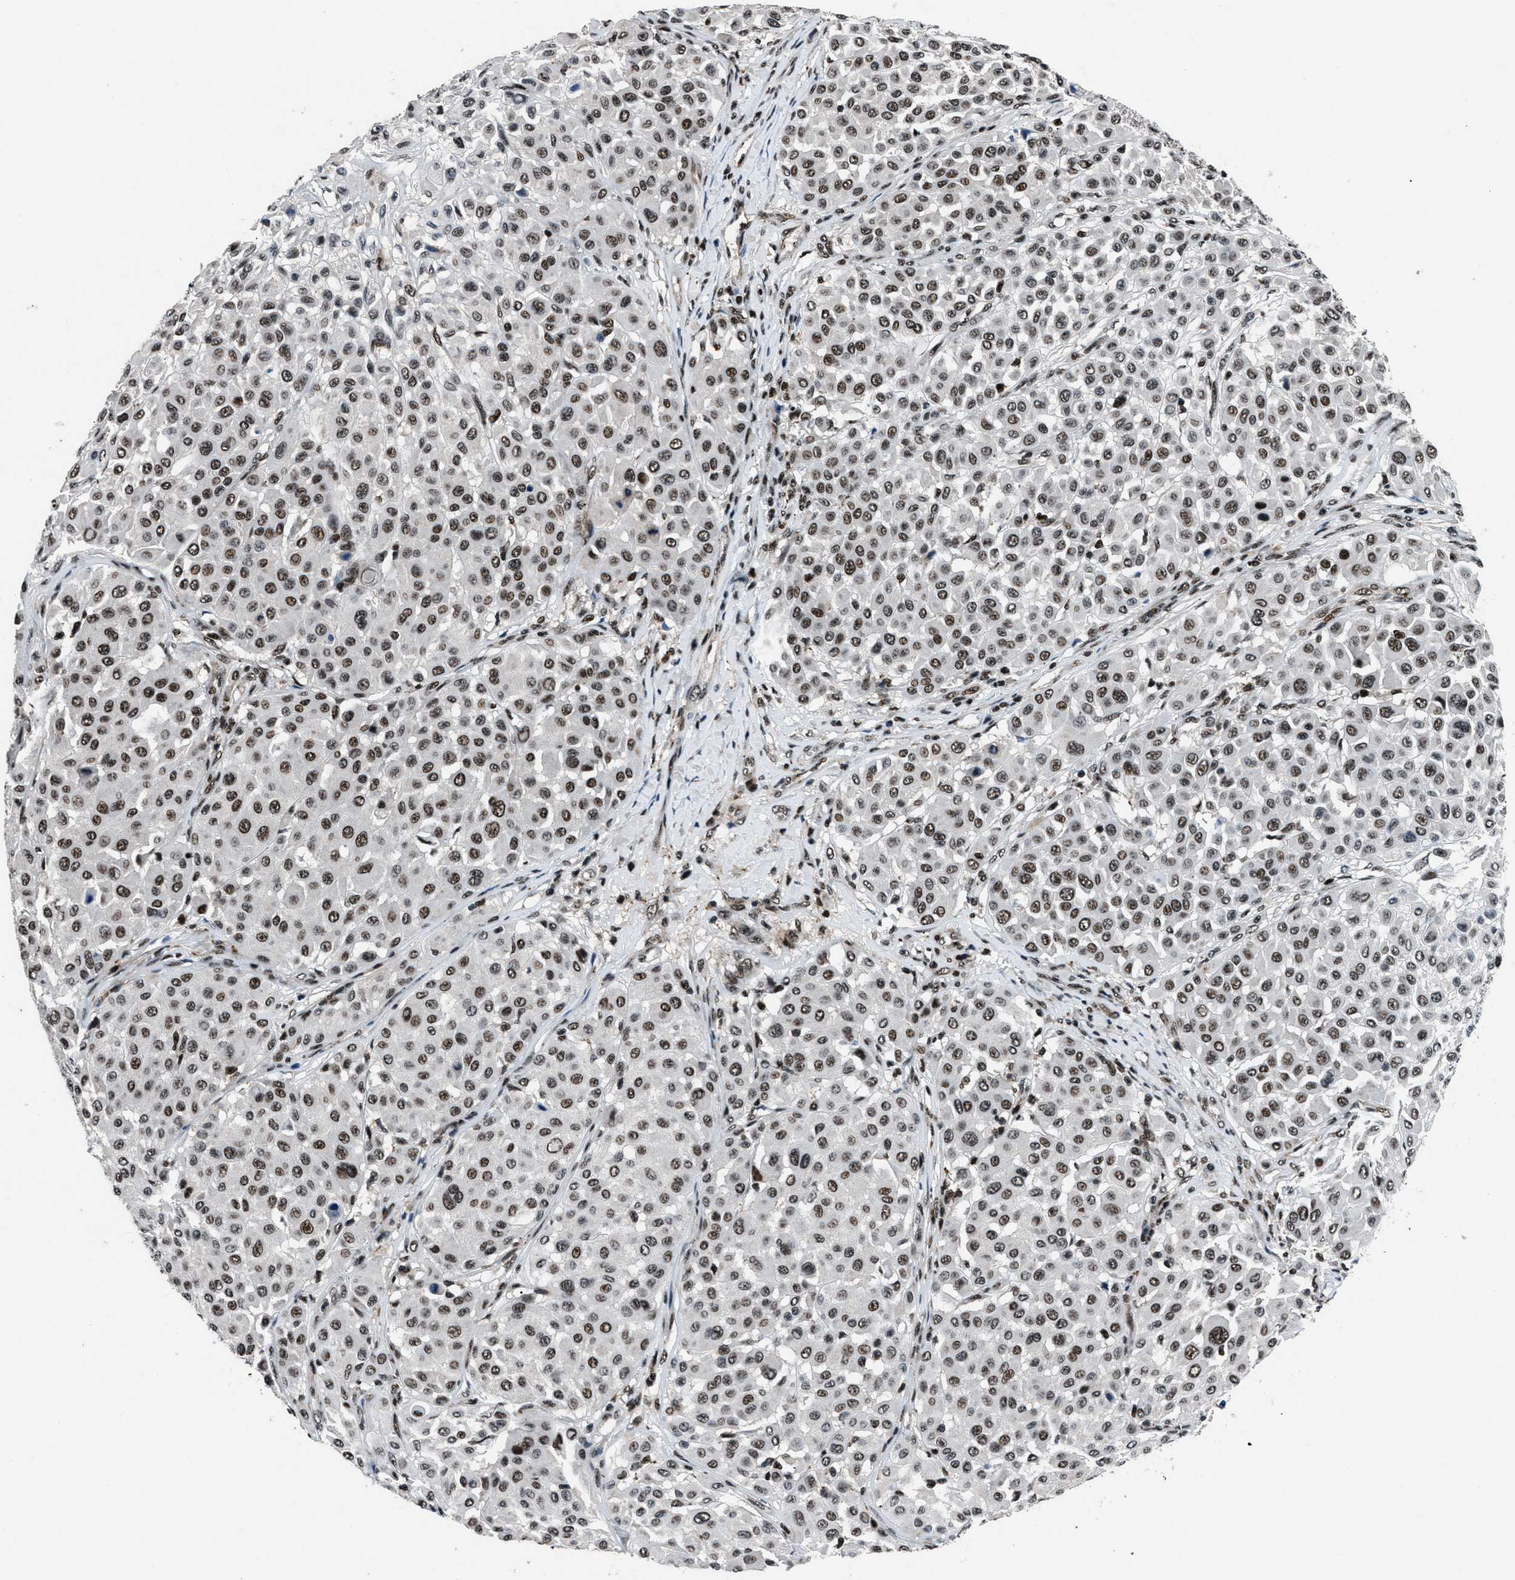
{"staining": {"intensity": "strong", "quantity": ">75%", "location": "nuclear"}, "tissue": "melanoma", "cell_type": "Tumor cells", "image_type": "cancer", "snomed": [{"axis": "morphology", "description": "Malignant melanoma, Metastatic site"}, {"axis": "topography", "description": "Soft tissue"}], "caption": "A histopathology image of malignant melanoma (metastatic site) stained for a protein demonstrates strong nuclear brown staining in tumor cells. (DAB (3,3'-diaminobenzidine) IHC with brightfield microscopy, high magnification).", "gene": "SMARCB1", "patient": {"sex": "male", "age": 41}}